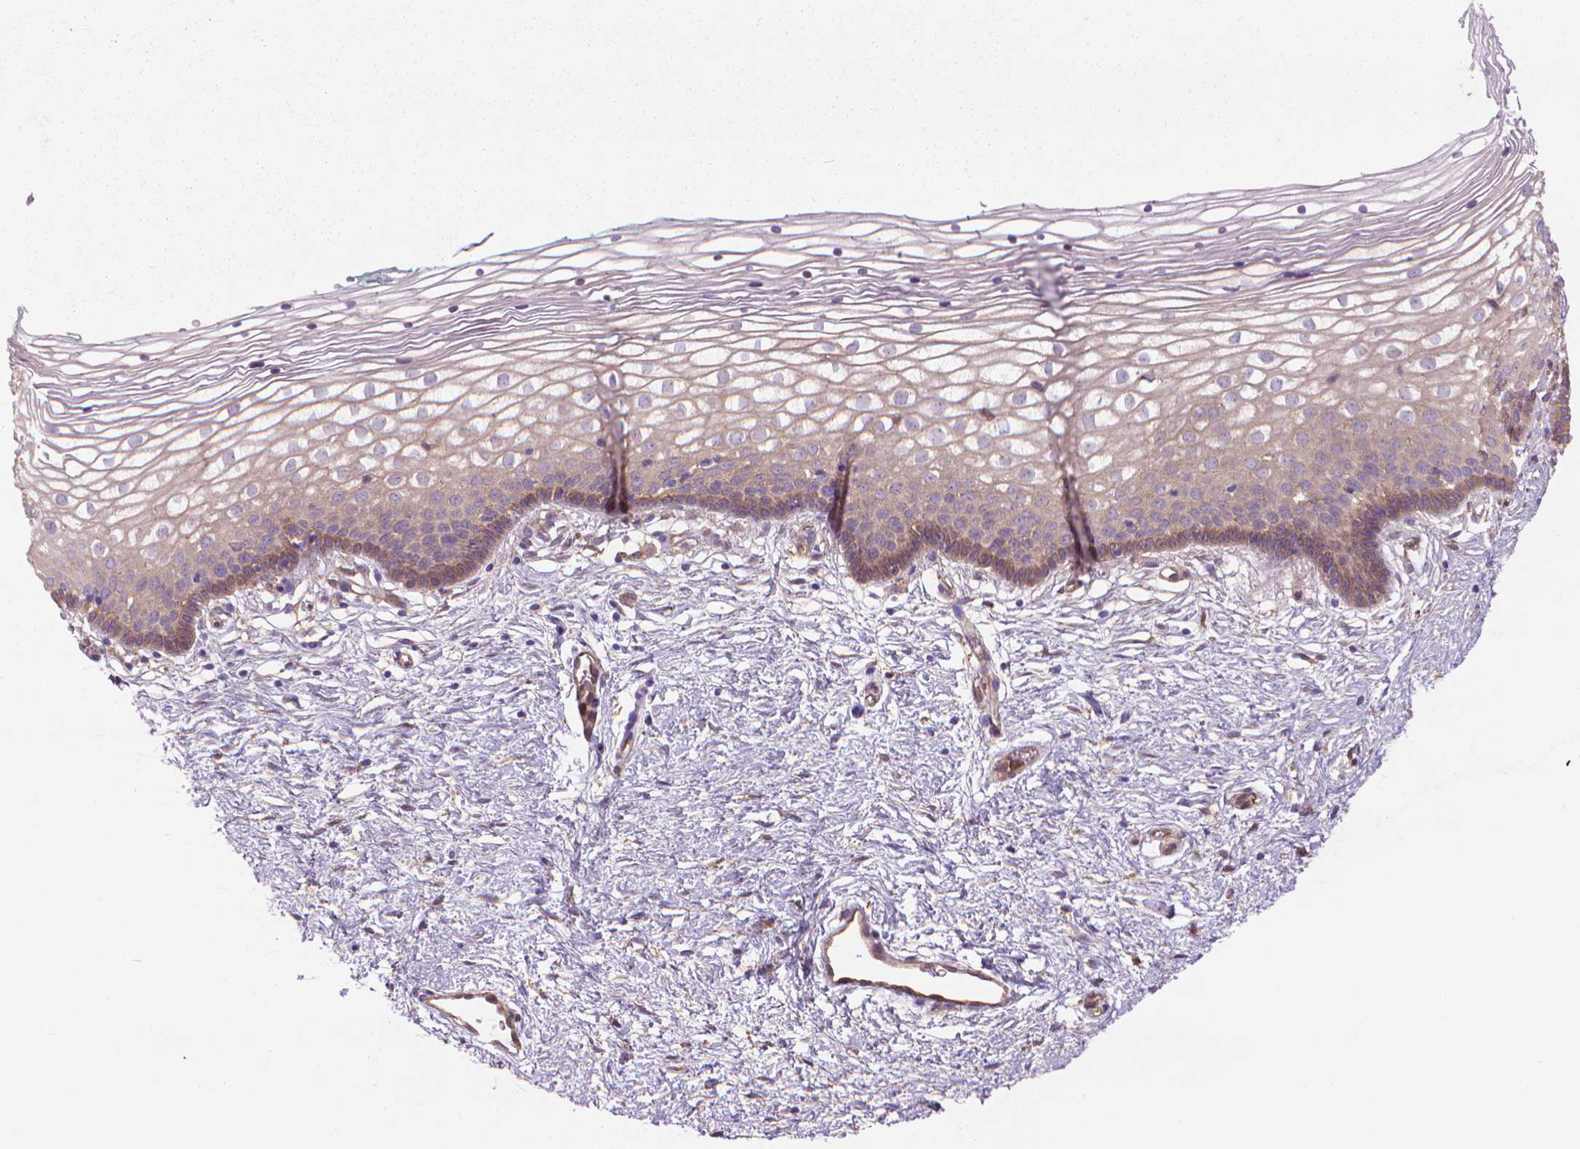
{"staining": {"intensity": "weak", "quantity": "25%-75%", "location": "cytoplasmic/membranous"}, "tissue": "vagina", "cell_type": "Squamous epithelial cells", "image_type": "normal", "snomed": [{"axis": "morphology", "description": "Normal tissue, NOS"}, {"axis": "topography", "description": "Vagina"}], "caption": "A photomicrograph of human vagina stained for a protein displays weak cytoplasmic/membranous brown staining in squamous epithelial cells. Immunohistochemistry stains the protein in brown and the nuclei are stained blue.", "gene": "CORO1B", "patient": {"sex": "female", "age": 36}}